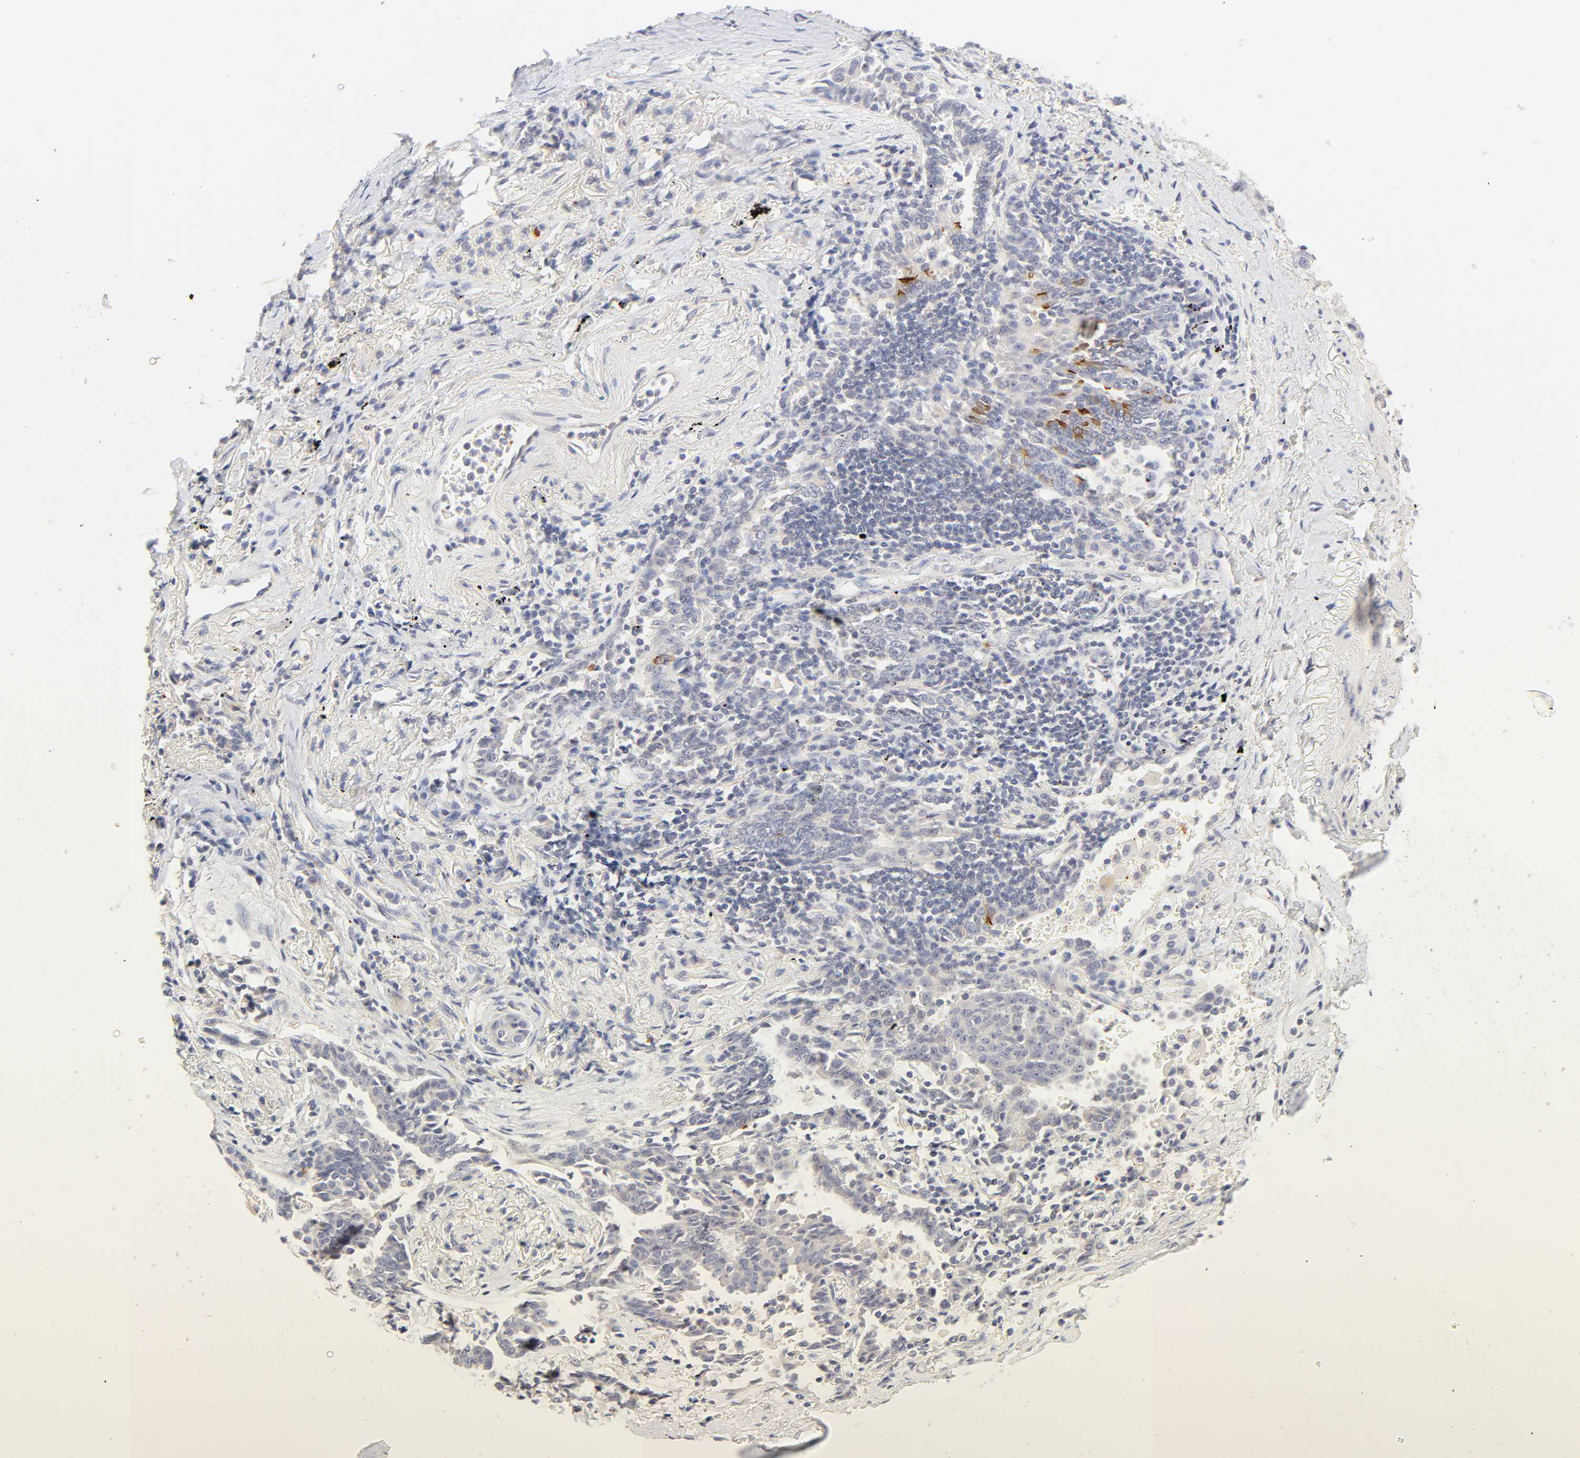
{"staining": {"intensity": "negative", "quantity": "none", "location": "none"}, "tissue": "lung cancer", "cell_type": "Tumor cells", "image_type": "cancer", "snomed": [{"axis": "morphology", "description": "Adenocarcinoma, NOS"}, {"axis": "topography", "description": "Lung"}], "caption": "High magnification brightfield microscopy of lung cancer (adenocarcinoma) stained with DAB (brown) and counterstained with hematoxylin (blue): tumor cells show no significant positivity. Nuclei are stained in blue.", "gene": "CYP4B1", "patient": {"sex": "female", "age": 64}}